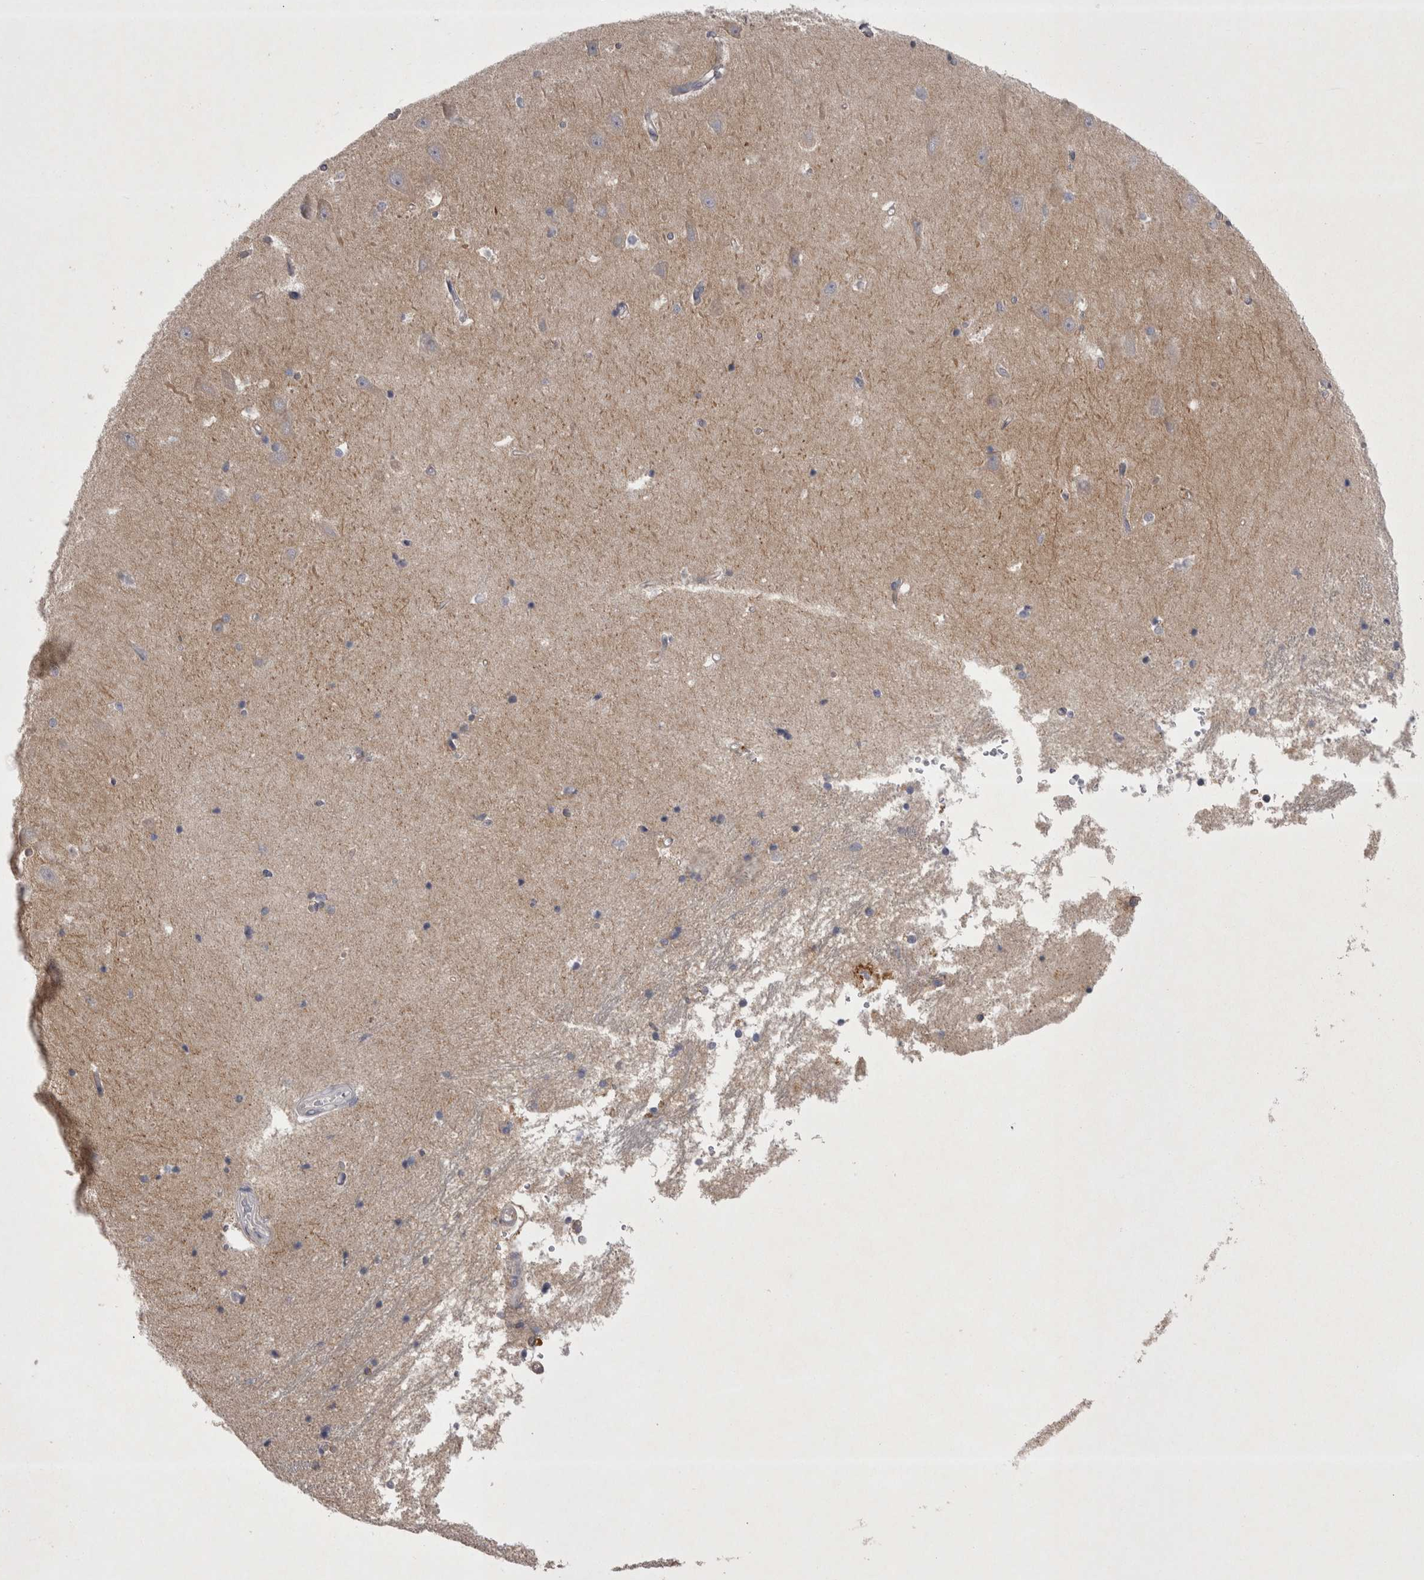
{"staining": {"intensity": "negative", "quantity": "none", "location": "none"}, "tissue": "hippocampus", "cell_type": "Glial cells", "image_type": "normal", "snomed": [{"axis": "morphology", "description": "Normal tissue, NOS"}, {"axis": "topography", "description": "Hippocampus"}], "caption": "The image reveals no significant expression in glial cells of hippocampus.", "gene": "CTBS", "patient": {"sex": "male", "age": 45}}